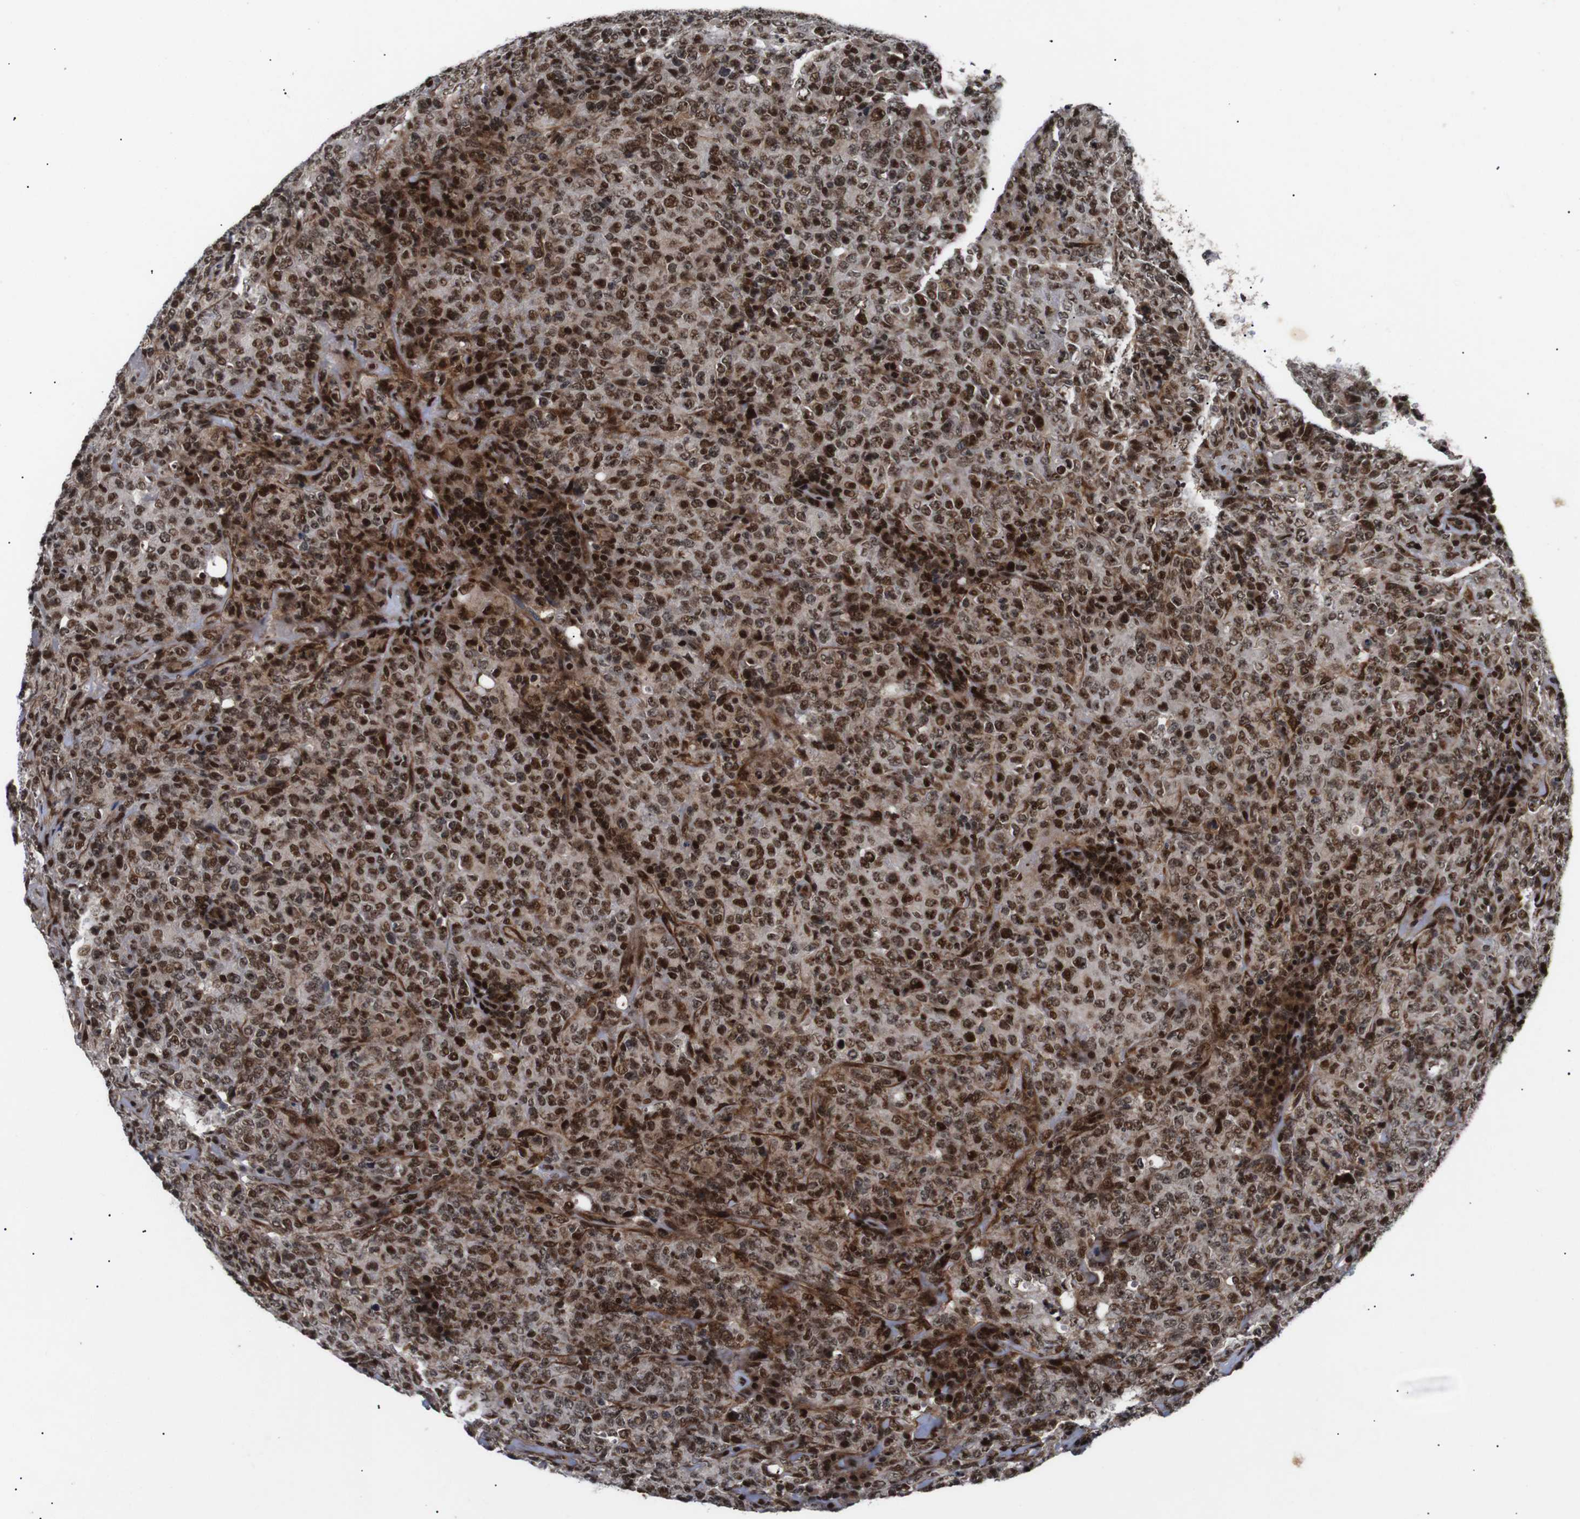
{"staining": {"intensity": "strong", "quantity": ">75%", "location": "nuclear"}, "tissue": "lymphoma", "cell_type": "Tumor cells", "image_type": "cancer", "snomed": [{"axis": "morphology", "description": "Malignant lymphoma, non-Hodgkin's type, High grade"}, {"axis": "topography", "description": "Tonsil"}], "caption": "Immunohistochemistry histopathology image of human lymphoma stained for a protein (brown), which exhibits high levels of strong nuclear staining in approximately >75% of tumor cells.", "gene": "KIF23", "patient": {"sex": "female", "age": 36}}